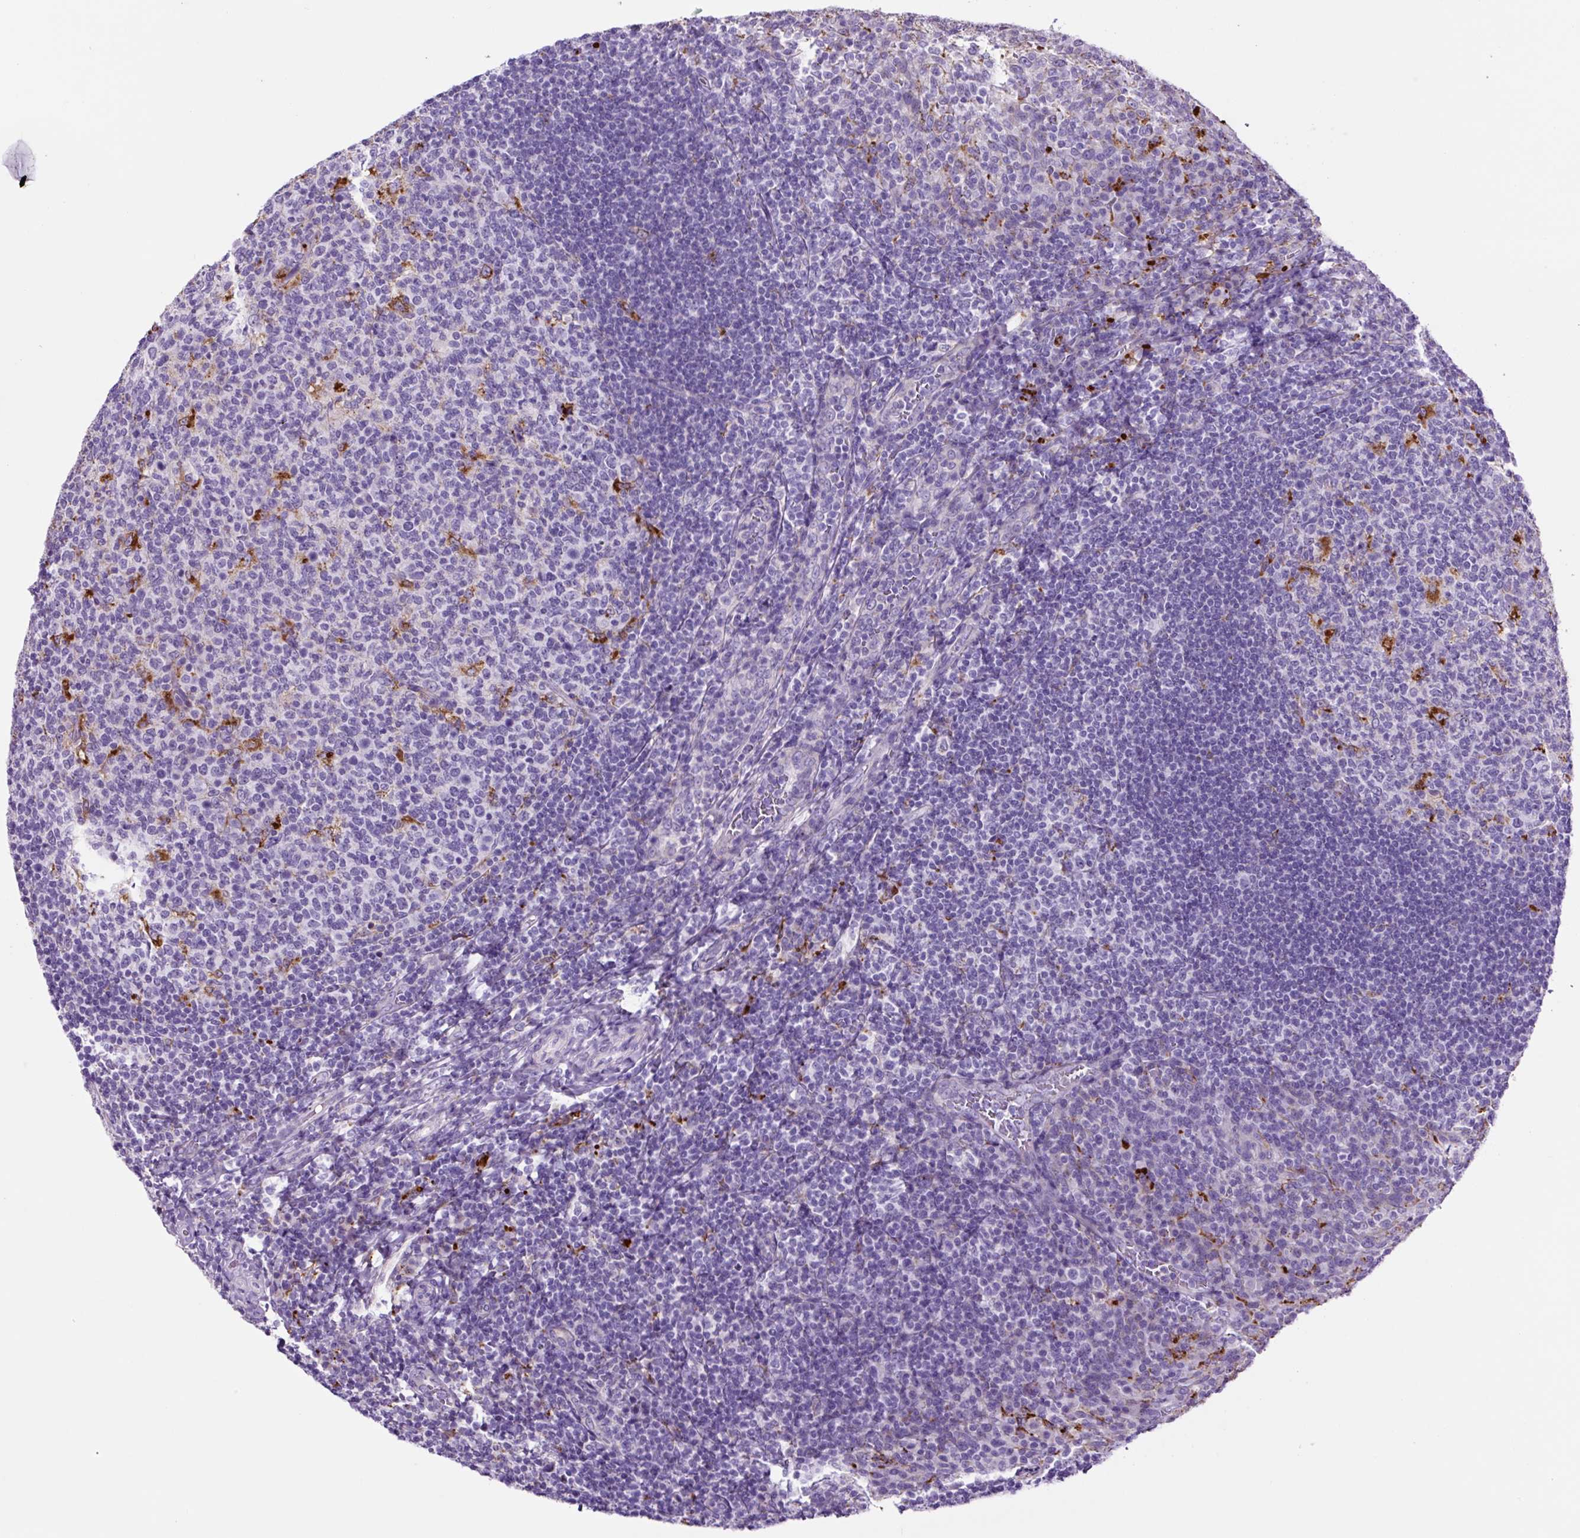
{"staining": {"intensity": "strong", "quantity": "<25%", "location": "cytoplasmic/membranous"}, "tissue": "tonsil", "cell_type": "Germinal center cells", "image_type": "normal", "snomed": [{"axis": "morphology", "description": "Normal tissue, NOS"}, {"axis": "topography", "description": "Tonsil"}], "caption": "The immunohistochemical stain shows strong cytoplasmic/membranous staining in germinal center cells of benign tonsil.", "gene": "LCN10", "patient": {"sex": "female", "age": 10}}